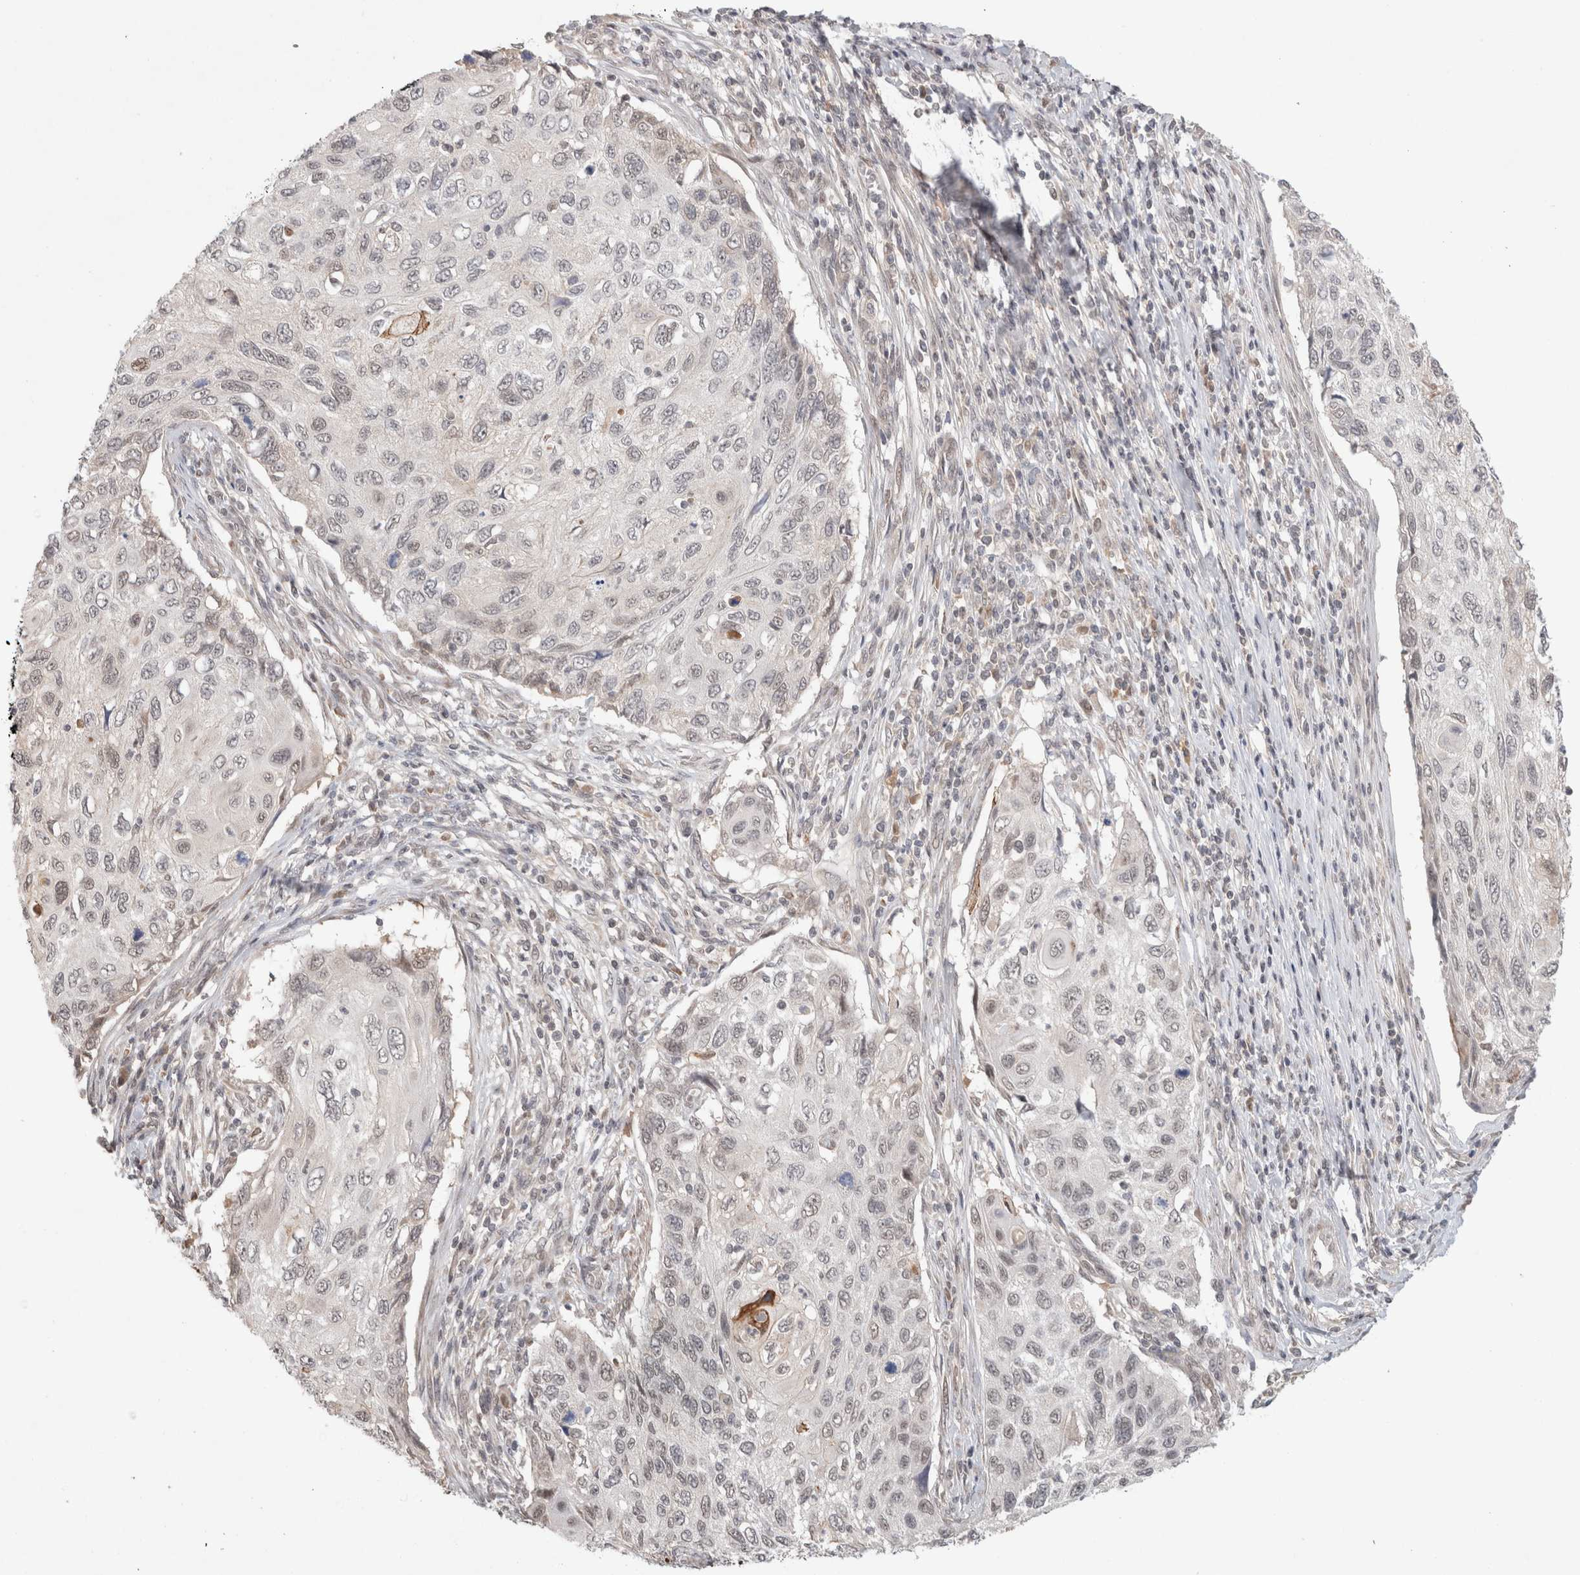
{"staining": {"intensity": "negative", "quantity": "none", "location": "none"}, "tissue": "cervical cancer", "cell_type": "Tumor cells", "image_type": "cancer", "snomed": [{"axis": "morphology", "description": "Squamous cell carcinoma, NOS"}, {"axis": "topography", "description": "Cervix"}], "caption": "Cervical squamous cell carcinoma was stained to show a protein in brown. There is no significant staining in tumor cells. (DAB (3,3'-diaminobenzidine) IHC with hematoxylin counter stain).", "gene": "SYDE2", "patient": {"sex": "female", "age": 70}}